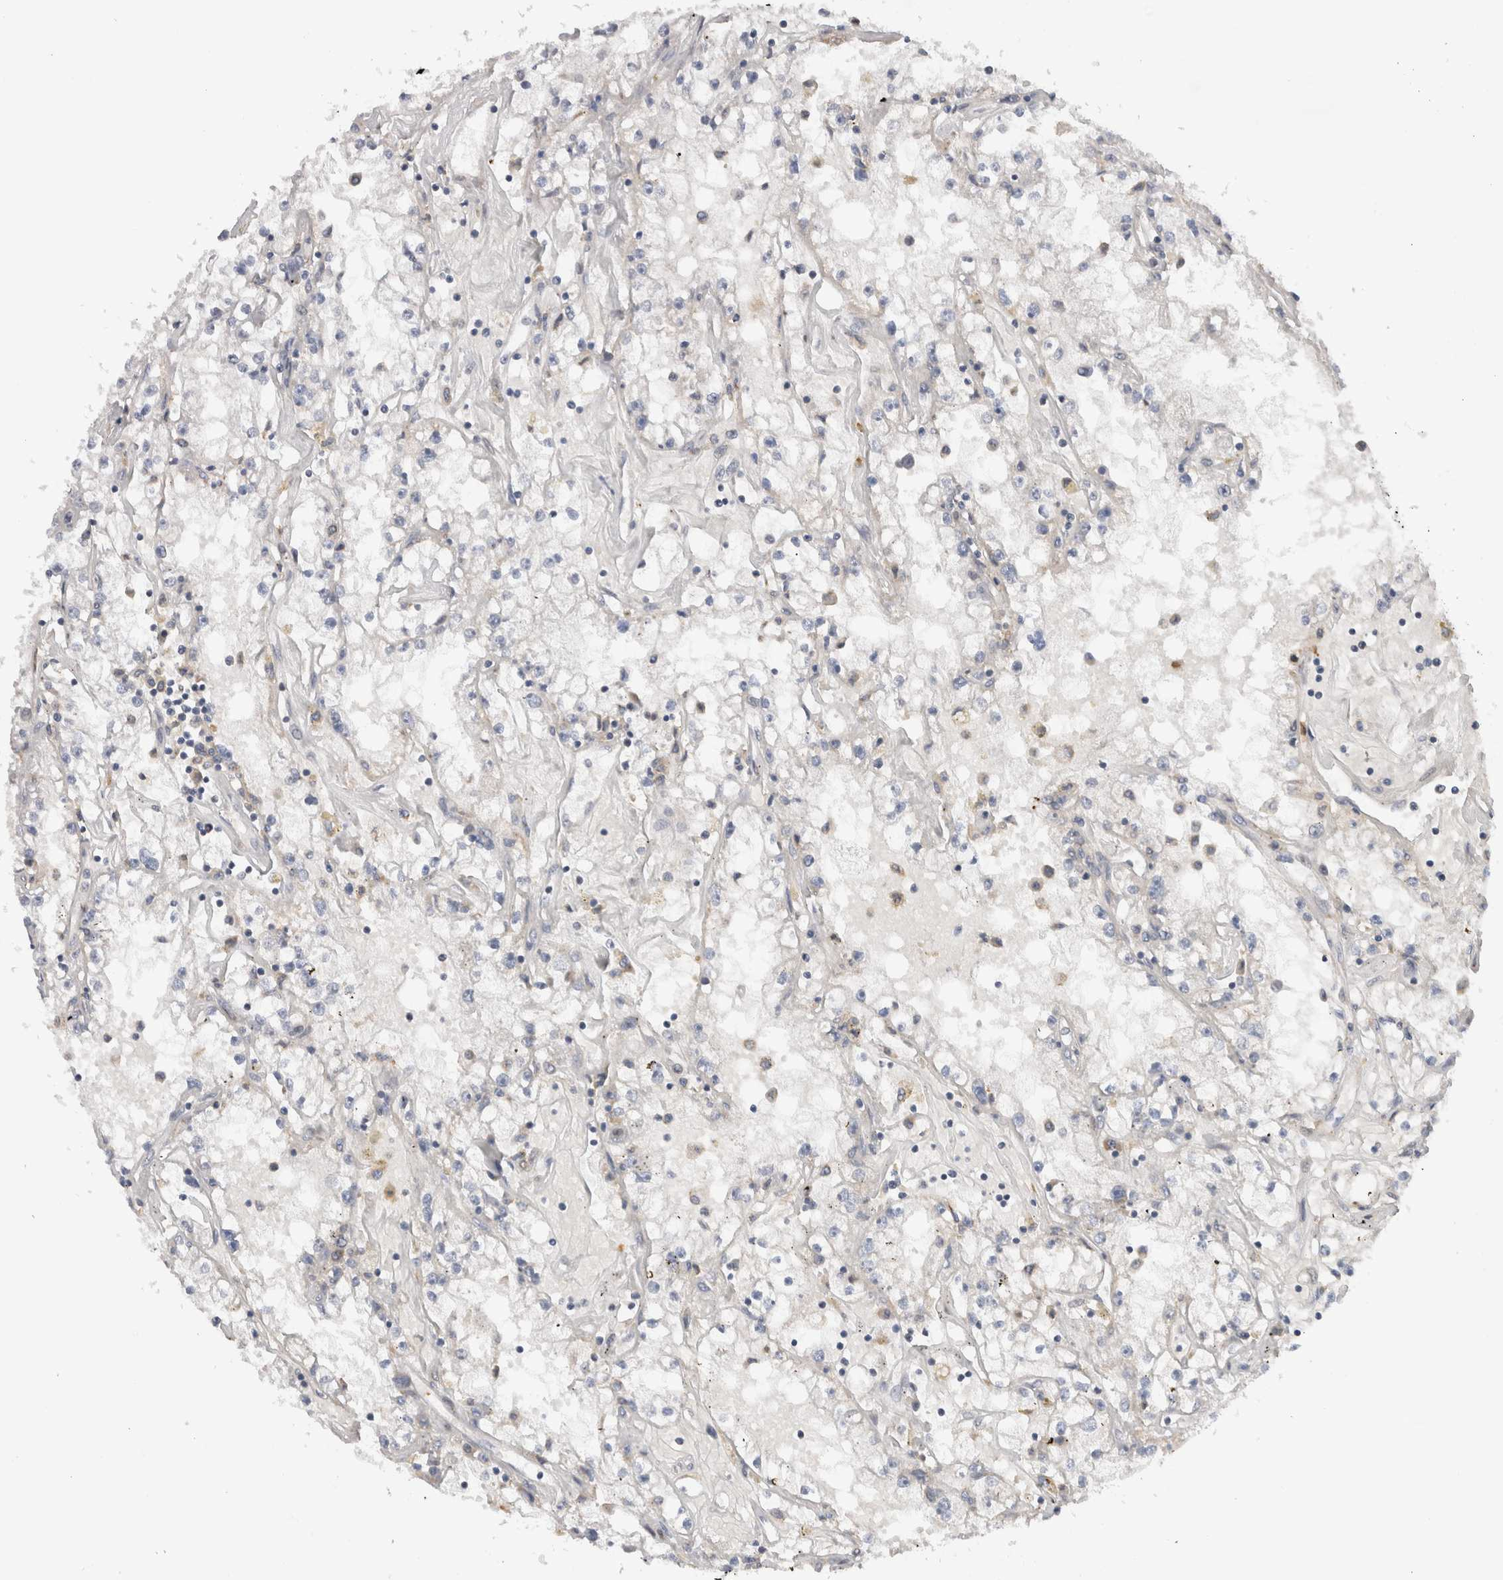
{"staining": {"intensity": "negative", "quantity": "none", "location": "none"}, "tissue": "renal cancer", "cell_type": "Tumor cells", "image_type": "cancer", "snomed": [{"axis": "morphology", "description": "Adenocarcinoma, NOS"}, {"axis": "topography", "description": "Kidney"}], "caption": "A high-resolution histopathology image shows immunohistochemistry (IHC) staining of renal adenocarcinoma, which reveals no significant expression in tumor cells.", "gene": "VCPIP1", "patient": {"sex": "male", "age": 56}}